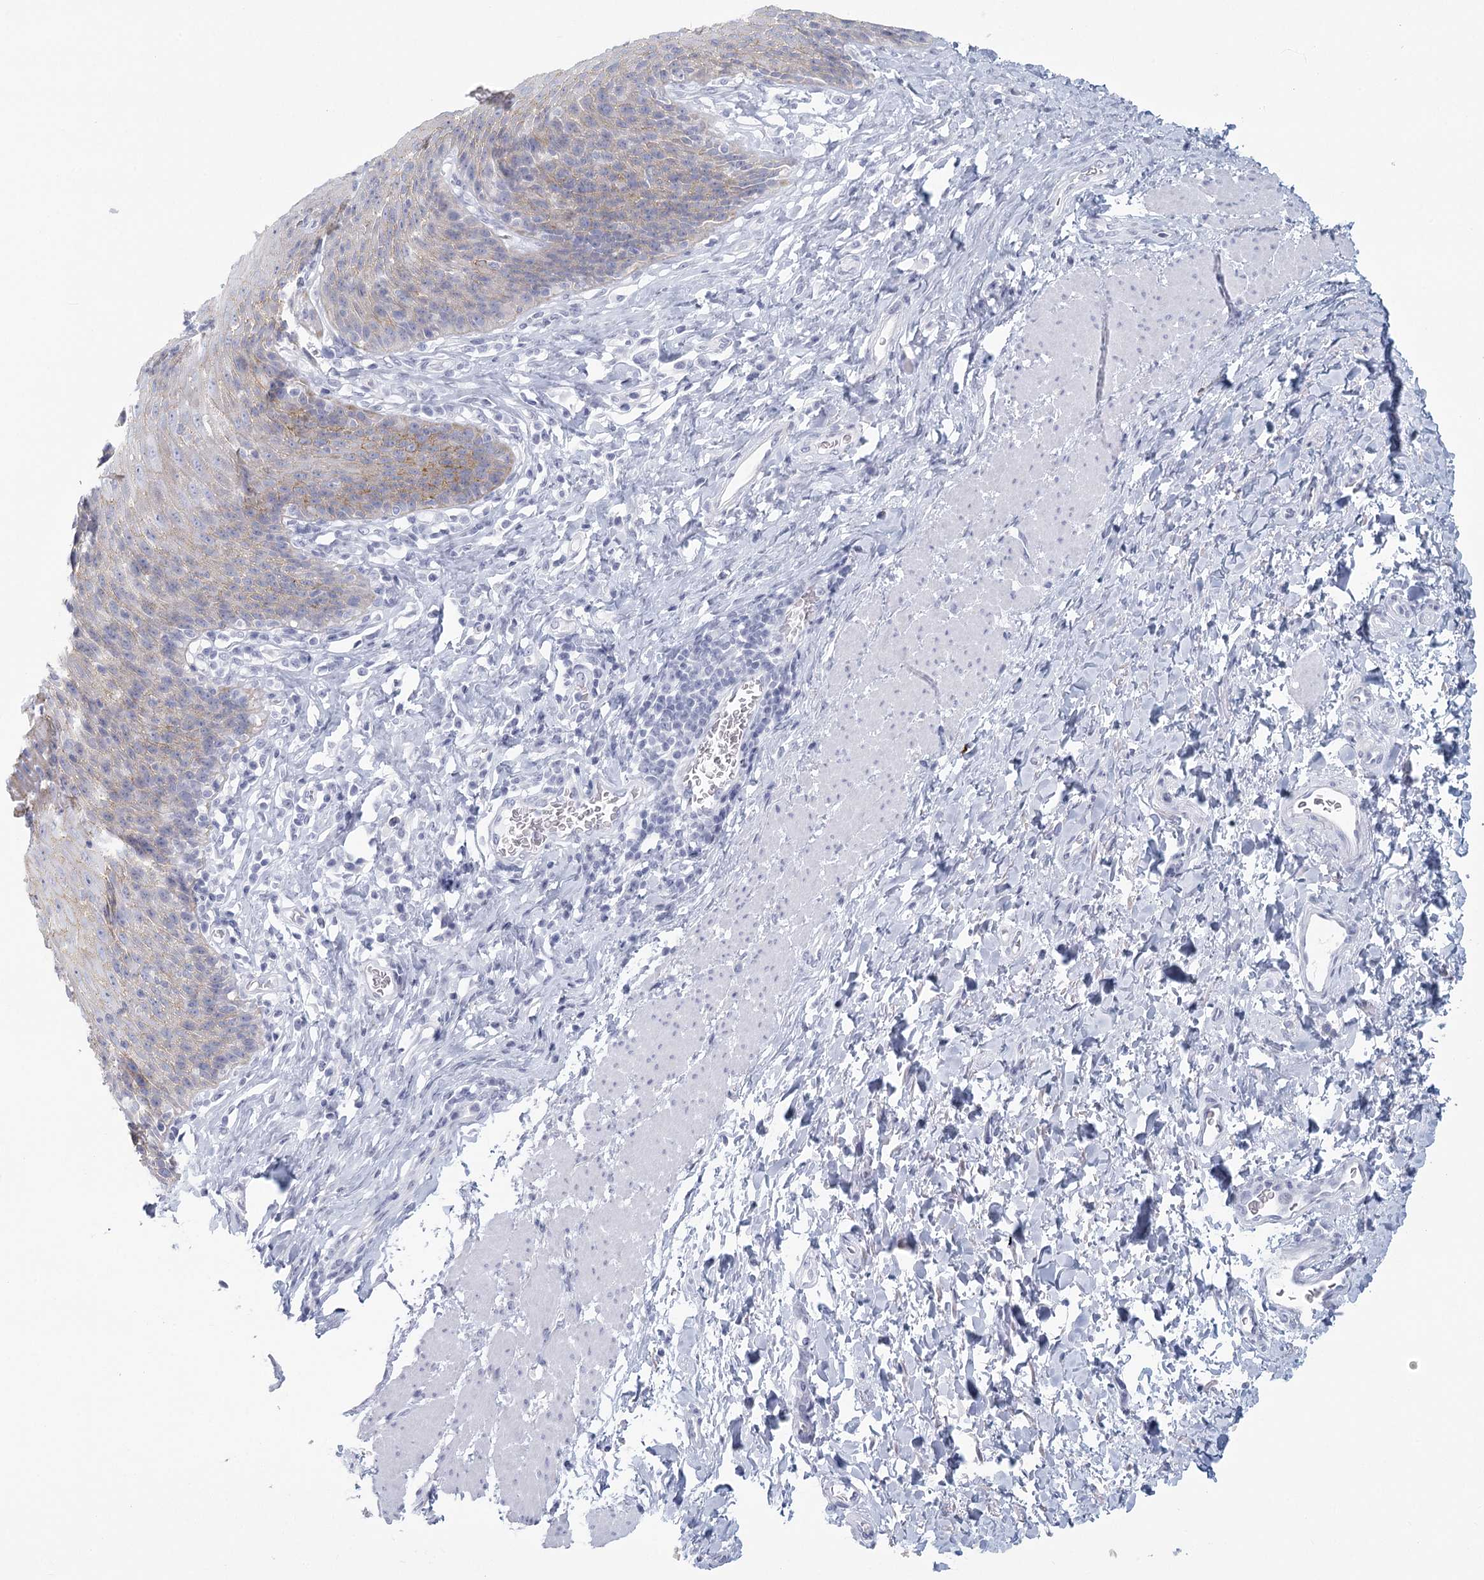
{"staining": {"intensity": "moderate", "quantity": "25%-75%", "location": "cytoplasmic/membranous"}, "tissue": "esophagus", "cell_type": "Squamous epithelial cells", "image_type": "normal", "snomed": [{"axis": "morphology", "description": "Normal tissue, NOS"}, {"axis": "topography", "description": "Esophagus"}], "caption": "Immunohistochemistry (DAB (3,3'-diaminobenzidine)) staining of unremarkable esophagus shows moderate cytoplasmic/membranous protein staining in approximately 25%-75% of squamous epithelial cells.", "gene": "WNT8B", "patient": {"sex": "female", "age": 61}}